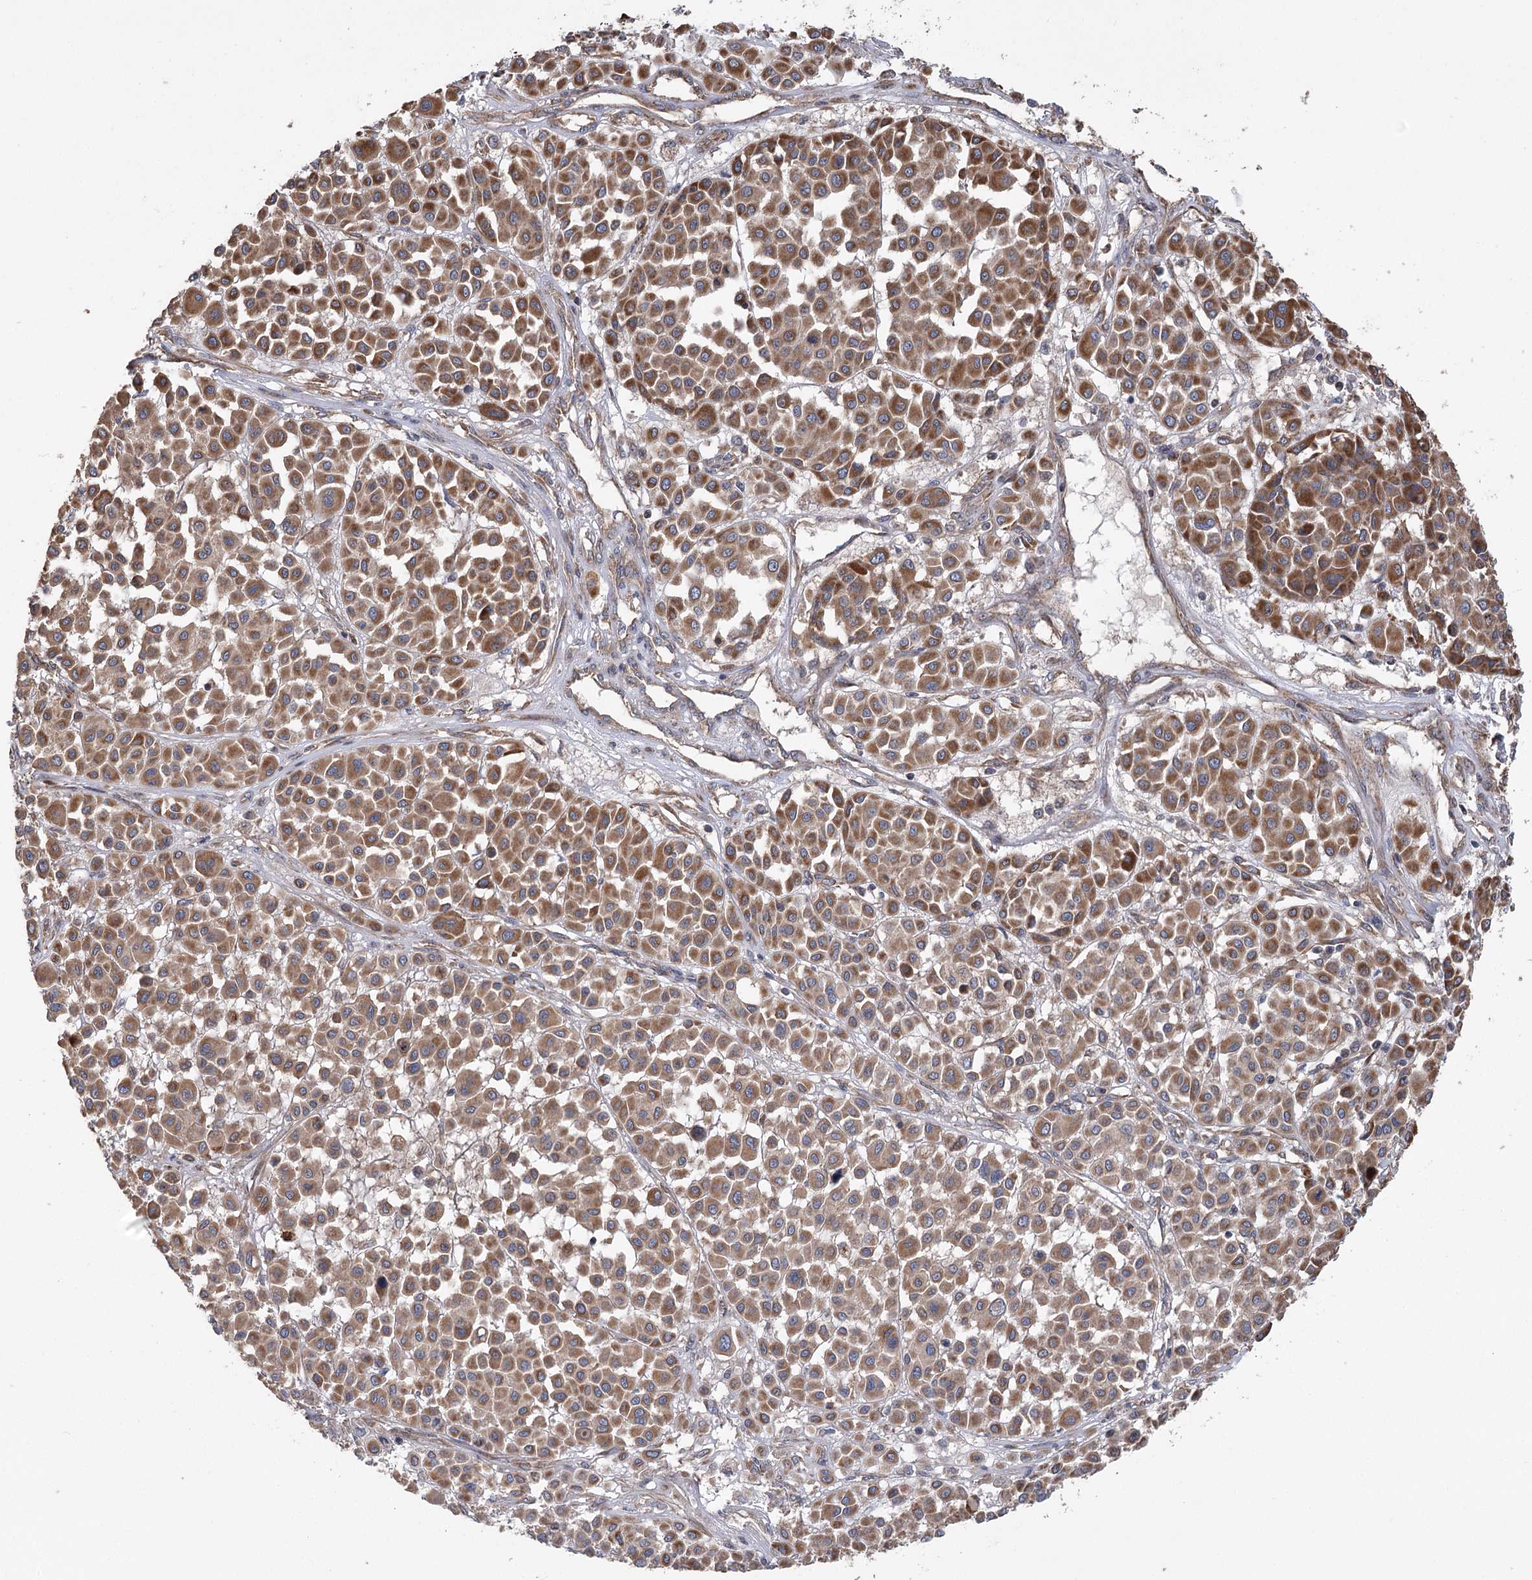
{"staining": {"intensity": "strong", "quantity": ">75%", "location": "cytoplasmic/membranous"}, "tissue": "melanoma", "cell_type": "Tumor cells", "image_type": "cancer", "snomed": [{"axis": "morphology", "description": "Malignant melanoma, Metastatic site"}, {"axis": "topography", "description": "Soft tissue"}], "caption": "A brown stain labels strong cytoplasmic/membranous staining of a protein in human malignant melanoma (metastatic site) tumor cells. (Brightfield microscopy of DAB IHC at high magnification).", "gene": "RWDD4", "patient": {"sex": "male", "age": 41}}